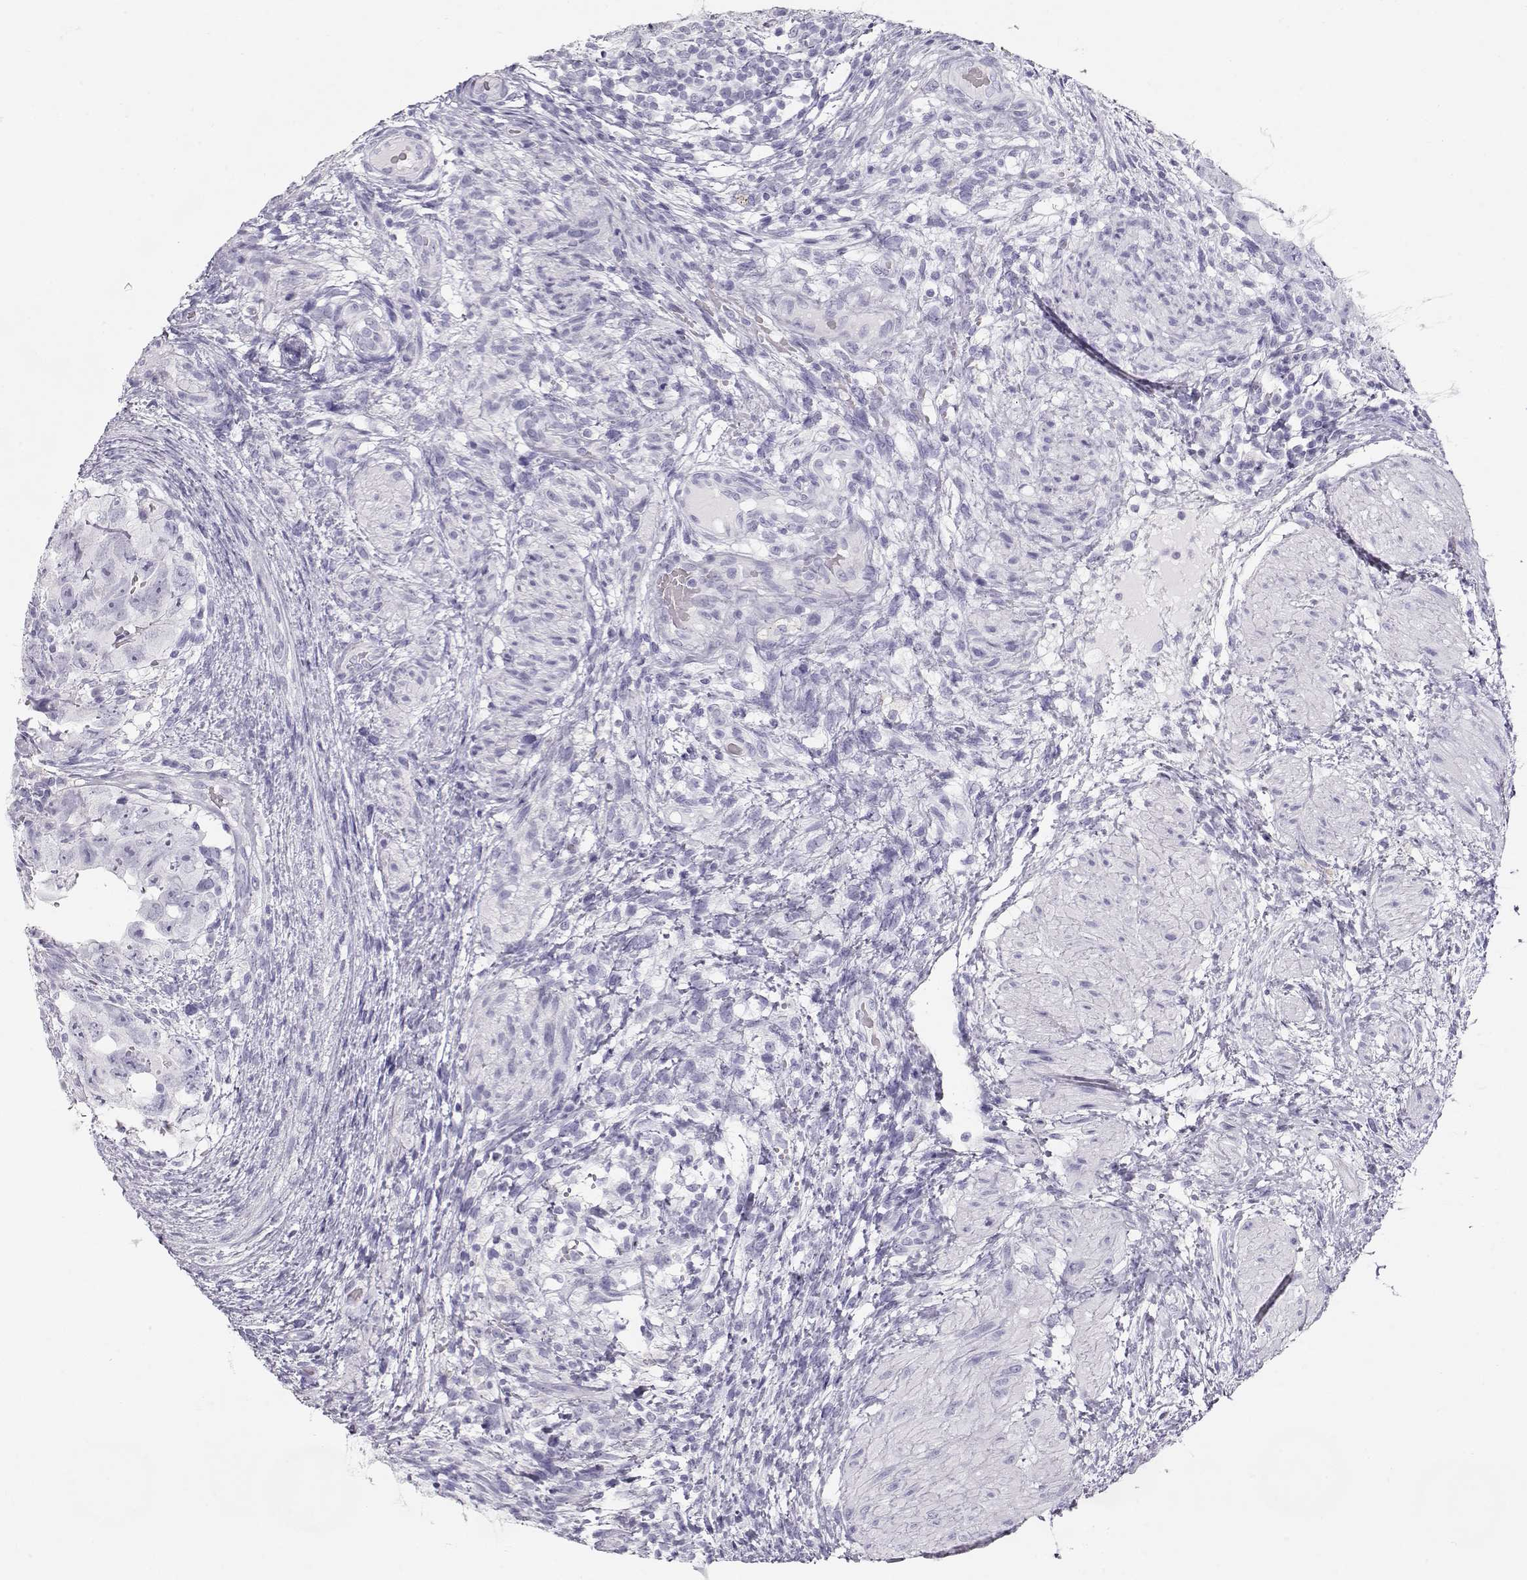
{"staining": {"intensity": "negative", "quantity": "none", "location": "none"}, "tissue": "testis cancer", "cell_type": "Tumor cells", "image_type": "cancer", "snomed": [{"axis": "morphology", "description": "Normal tissue, NOS"}, {"axis": "morphology", "description": "Carcinoma, Embryonal, NOS"}, {"axis": "topography", "description": "Testis"}, {"axis": "topography", "description": "Epididymis"}], "caption": "Testis cancer was stained to show a protein in brown. There is no significant staining in tumor cells.", "gene": "MAGEC1", "patient": {"sex": "male", "age": 24}}